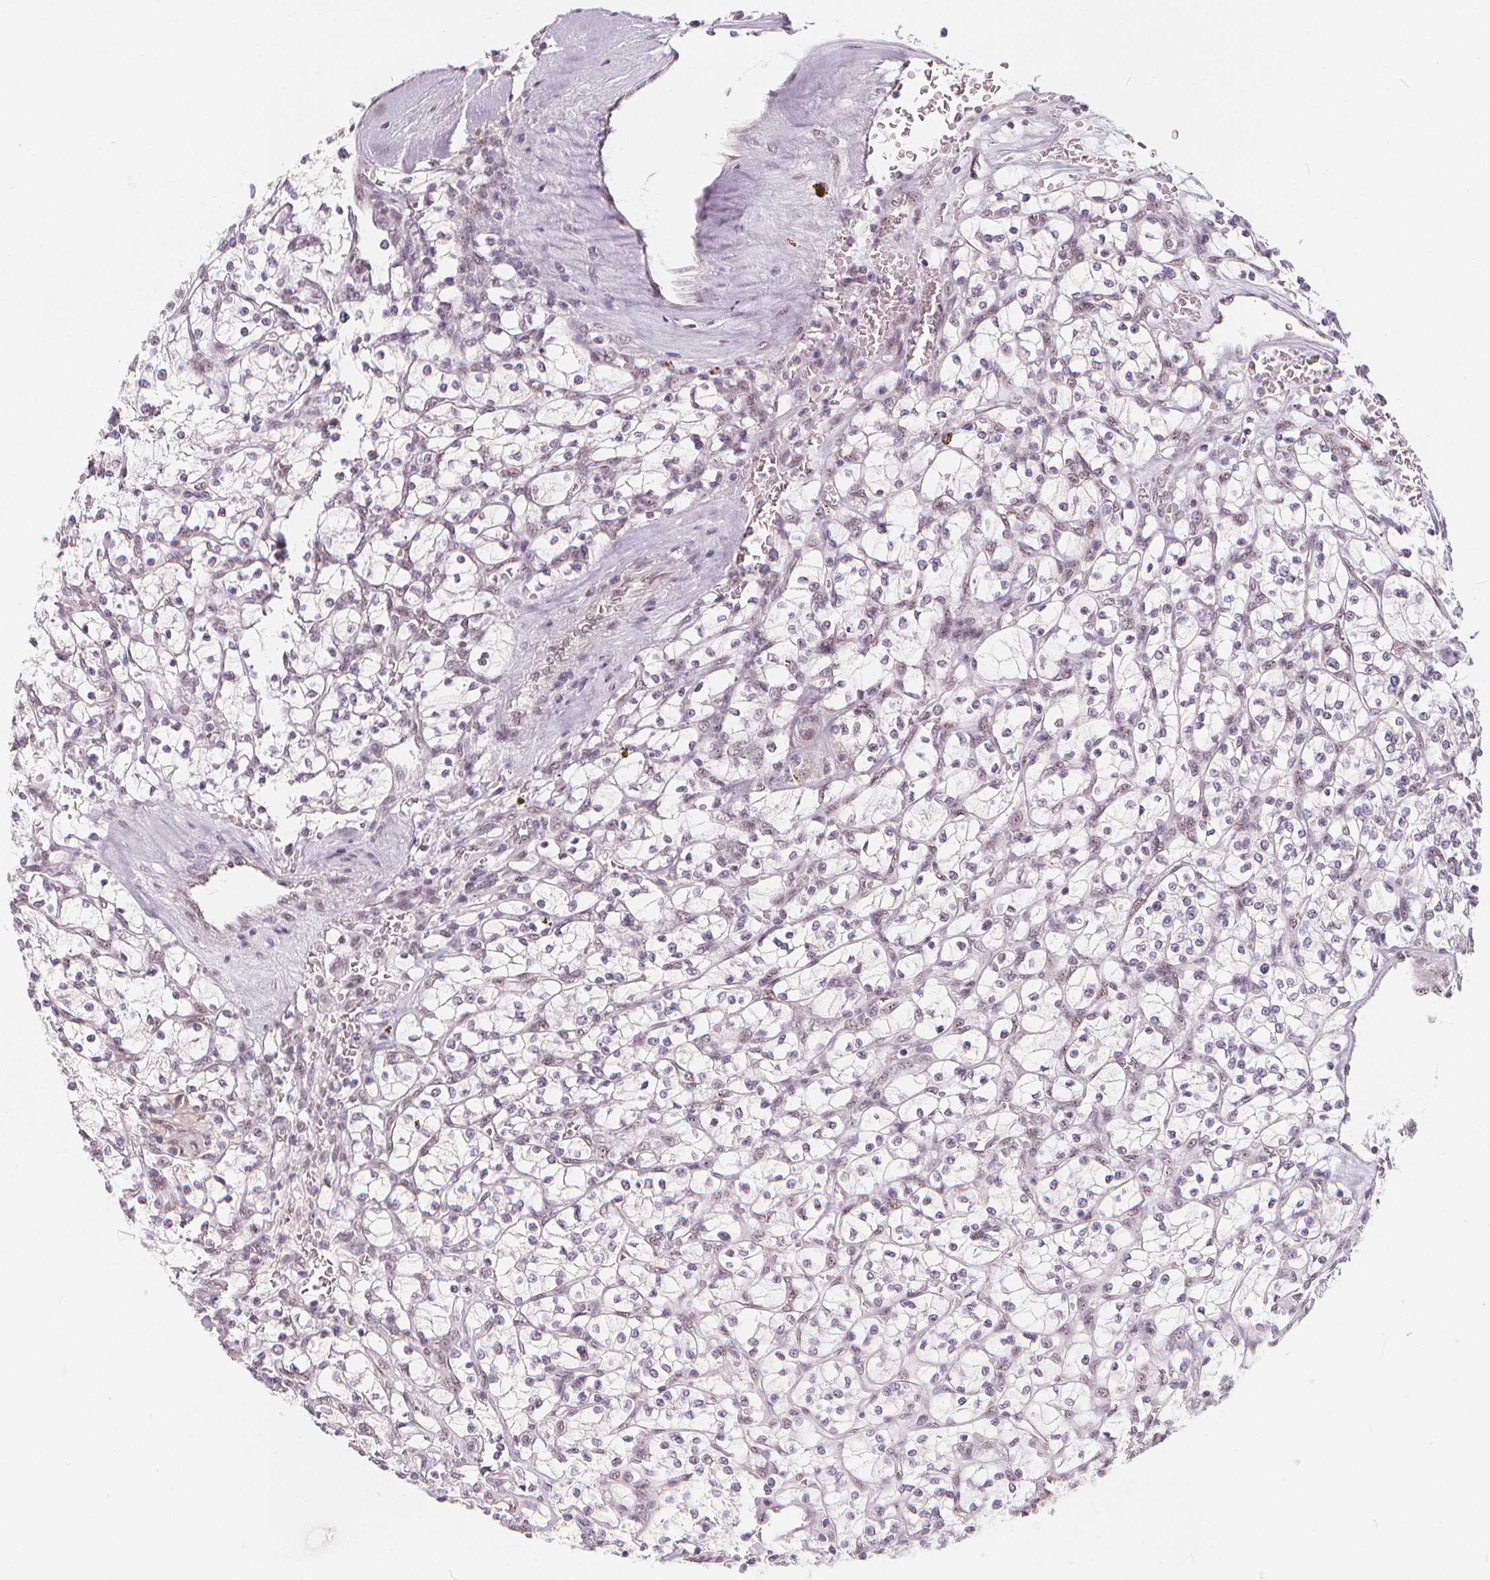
{"staining": {"intensity": "negative", "quantity": "none", "location": "none"}, "tissue": "renal cancer", "cell_type": "Tumor cells", "image_type": "cancer", "snomed": [{"axis": "morphology", "description": "Adenocarcinoma, NOS"}, {"axis": "topography", "description": "Kidney"}], "caption": "Immunohistochemical staining of renal cancer exhibits no significant staining in tumor cells.", "gene": "DRC3", "patient": {"sex": "female", "age": 64}}